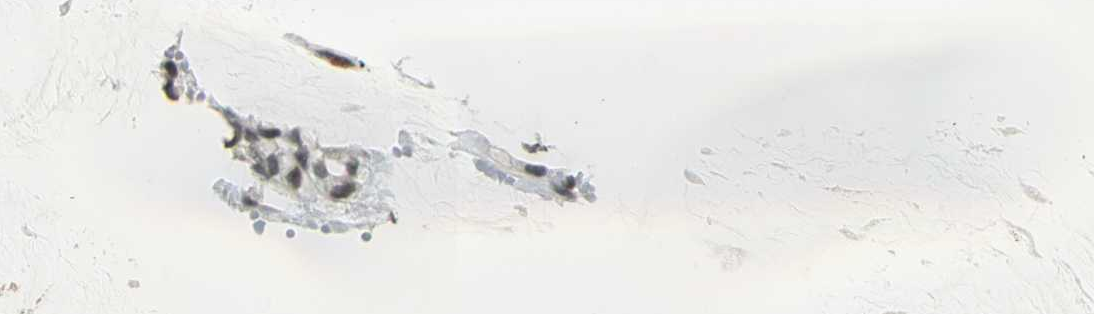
{"staining": {"intensity": "moderate", "quantity": "25%-75%", "location": "nuclear"}, "tissue": "ovarian cancer", "cell_type": "Tumor cells", "image_type": "cancer", "snomed": [{"axis": "morphology", "description": "Cystadenocarcinoma, mucinous, NOS"}, {"axis": "topography", "description": "Ovary"}], "caption": "Protein expression analysis of human ovarian mucinous cystadenocarcinoma reveals moderate nuclear staining in about 25%-75% of tumor cells.", "gene": "KDM1A", "patient": {"sex": "female", "age": 39}}